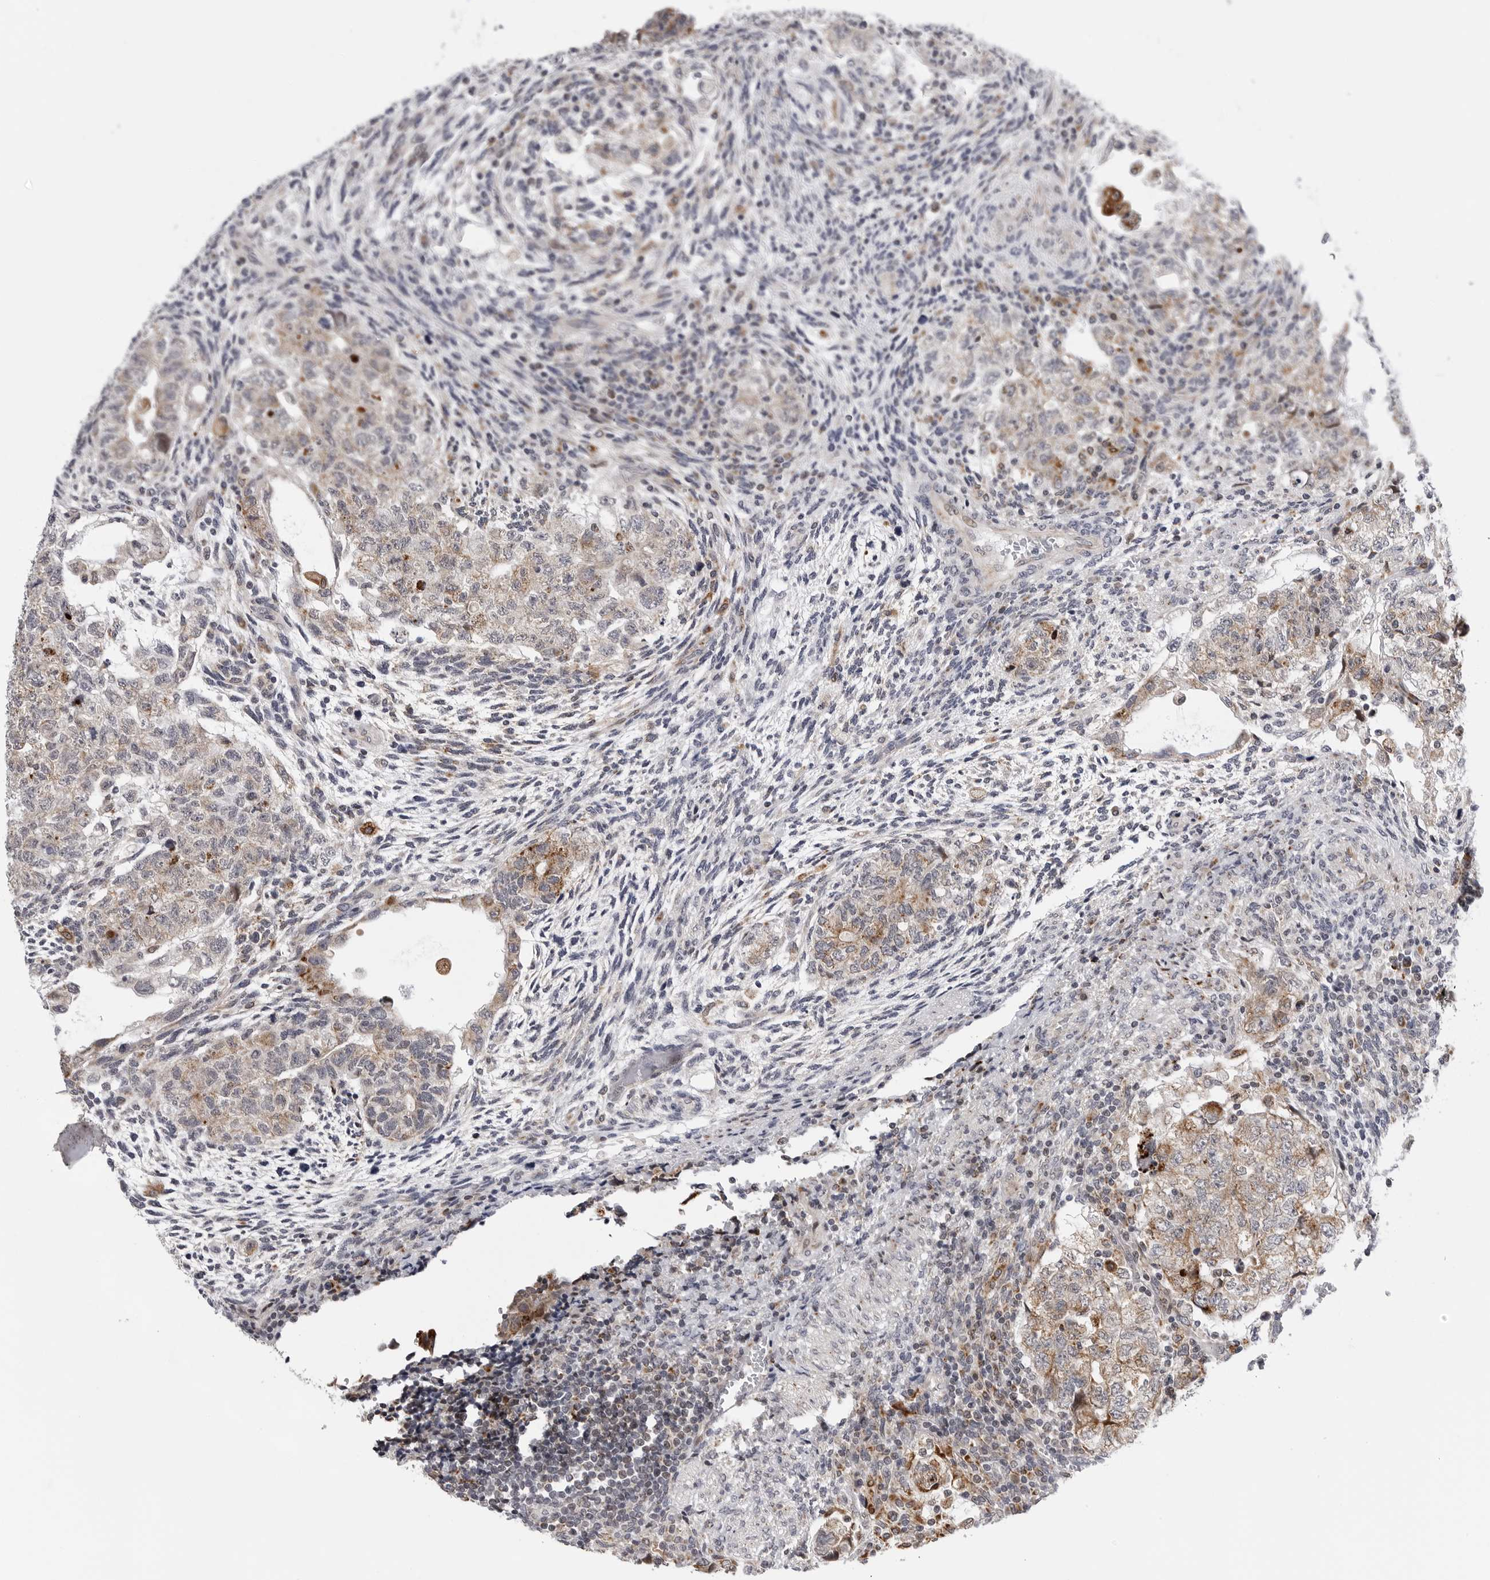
{"staining": {"intensity": "weak", "quantity": ">75%", "location": "cytoplasmic/membranous"}, "tissue": "testis cancer", "cell_type": "Tumor cells", "image_type": "cancer", "snomed": [{"axis": "morphology", "description": "Normal tissue, NOS"}, {"axis": "morphology", "description": "Carcinoma, Embryonal, NOS"}, {"axis": "topography", "description": "Testis"}], "caption": "A photomicrograph showing weak cytoplasmic/membranous expression in about >75% of tumor cells in testis embryonal carcinoma, as visualized by brown immunohistochemical staining.", "gene": "CDK20", "patient": {"sex": "male", "age": 36}}